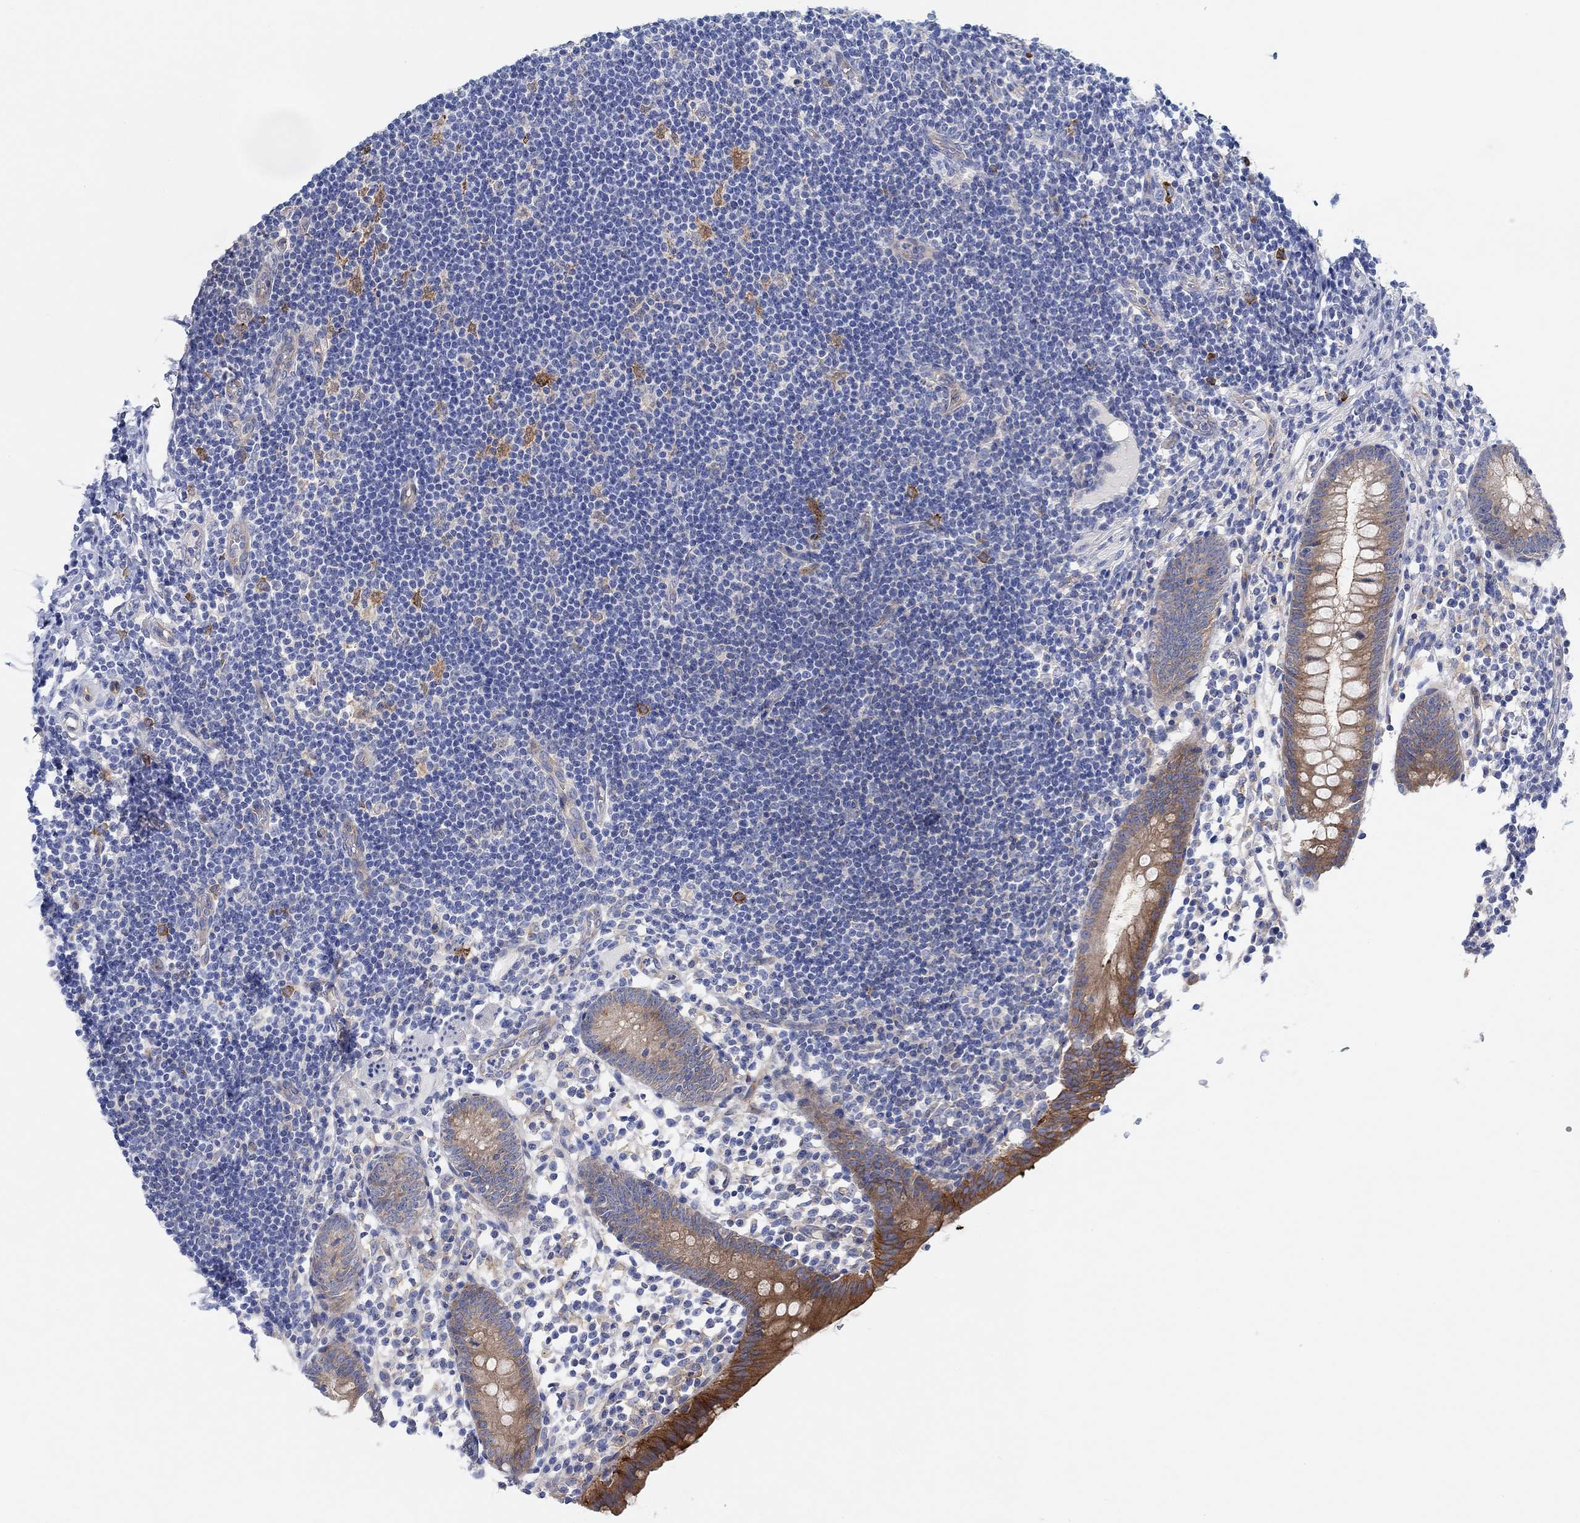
{"staining": {"intensity": "strong", "quantity": "<25%", "location": "cytoplasmic/membranous"}, "tissue": "appendix", "cell_type": "Glandular cells", "image_type": "normal", "snomed": [{"axis": "morphology", "description": "Normal tissue, NOS"}, {"axis": "topography", "description": "Appendix"}], "caption": "A brown stain shows strong cytoplasmic/membranous expression of a protein in glandular cells of unremarkable appendix. Using DAB (3,3'-diaminobenzidine) (brown) and hematoxylin (blue) stains, captured at high magnification using brightfield microscopy.", "gene": "RGS1", "patient": {"sex": "female", "age": 40}}